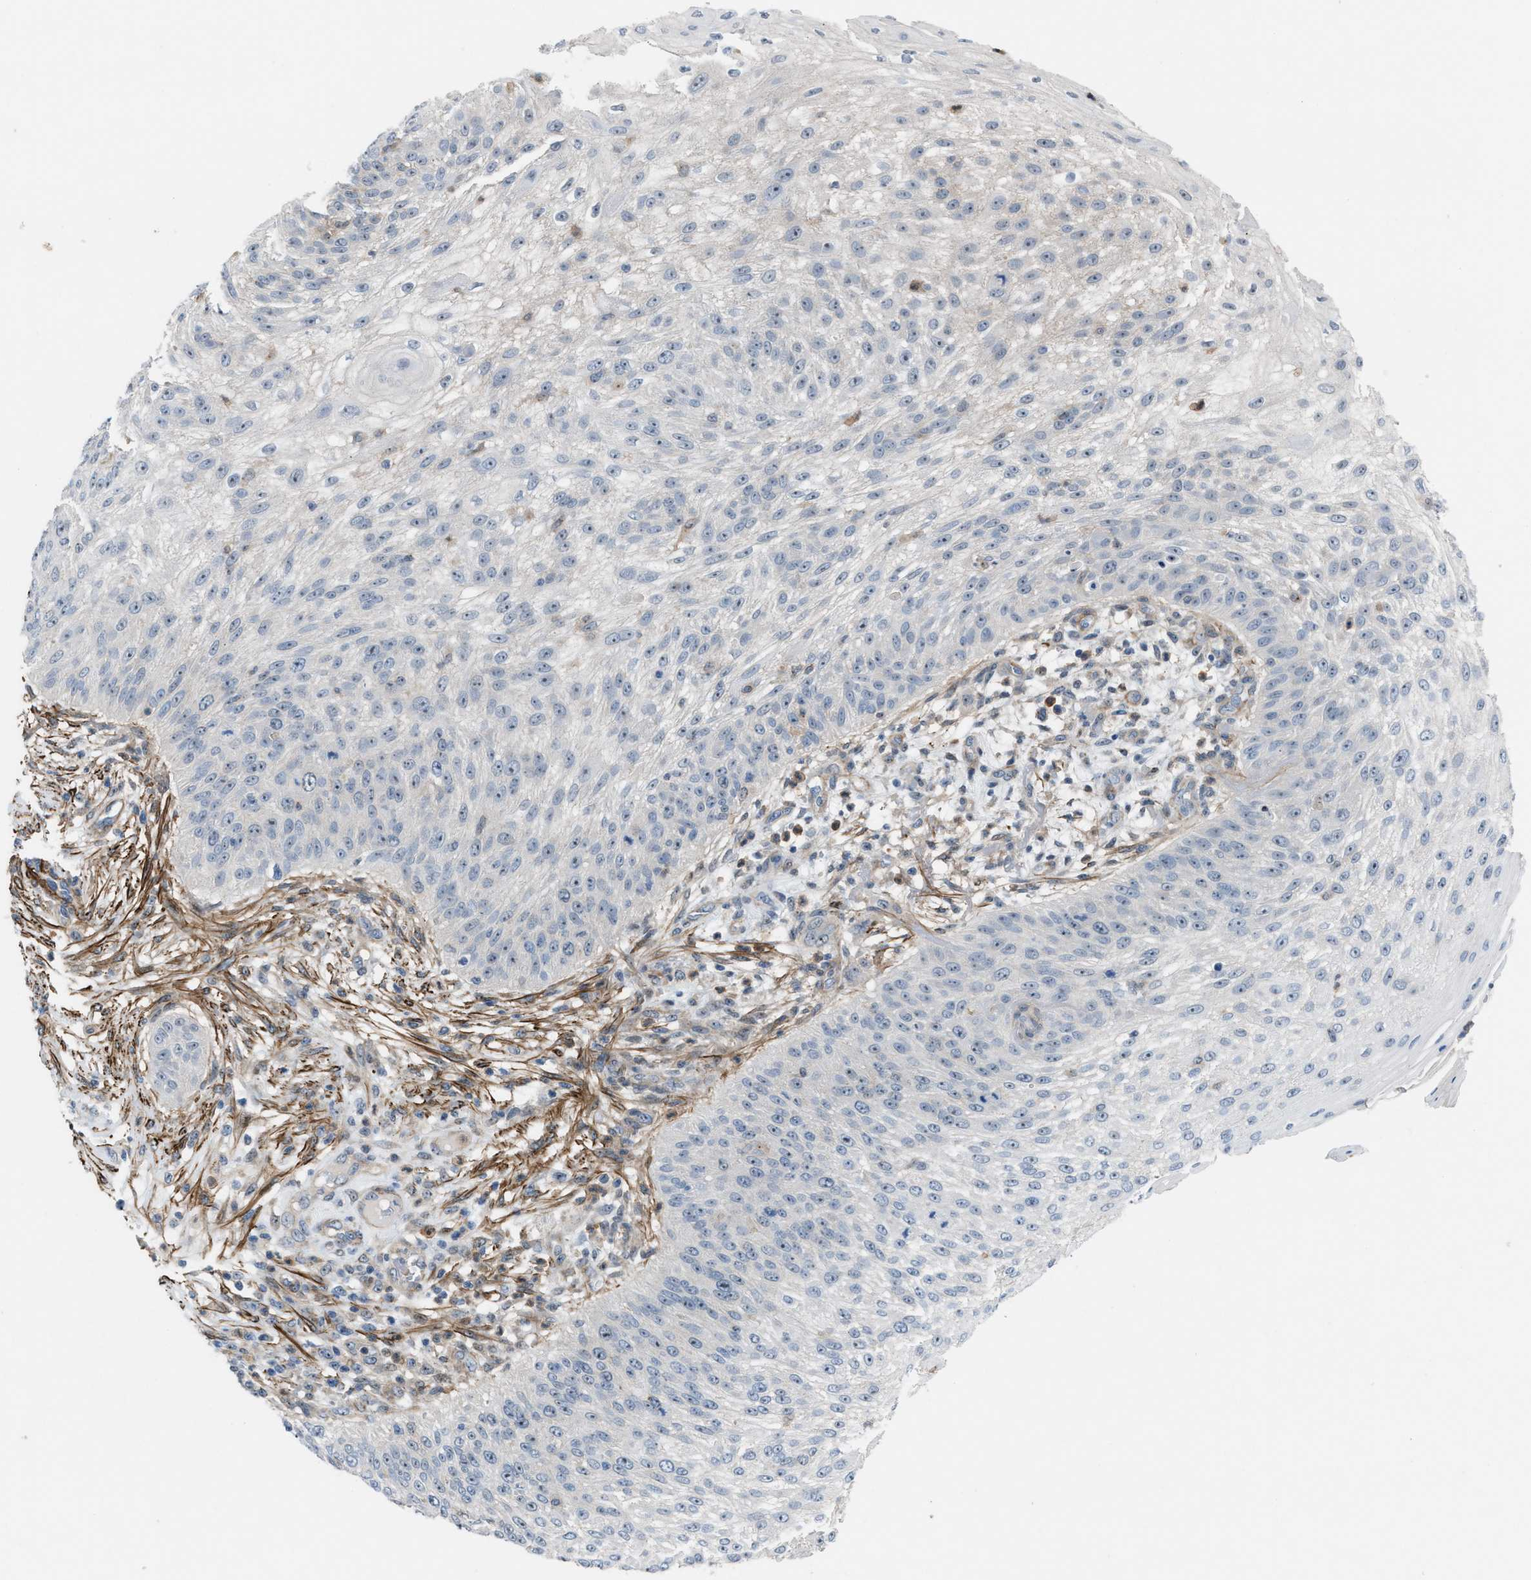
{"staining": {"intensity": "weak", "quantity": "25%-75%", "location": "nuclear"}, "tissue": "skin cancer", "cell_type": "Tumor cells", "image_type": "cancer", "snomed": [{"axis": "morphology", "description": "Squamous cell carcinoma, NOS"}, {"axis": "topography", "description": "Skin"}], "caption": "Skin cancer (squamous cell carcinoma) stained with a protein marker shows weak staining in tumor cells.", "gene": "NQO2", "patient": {"sex": "female", "age": 80}}